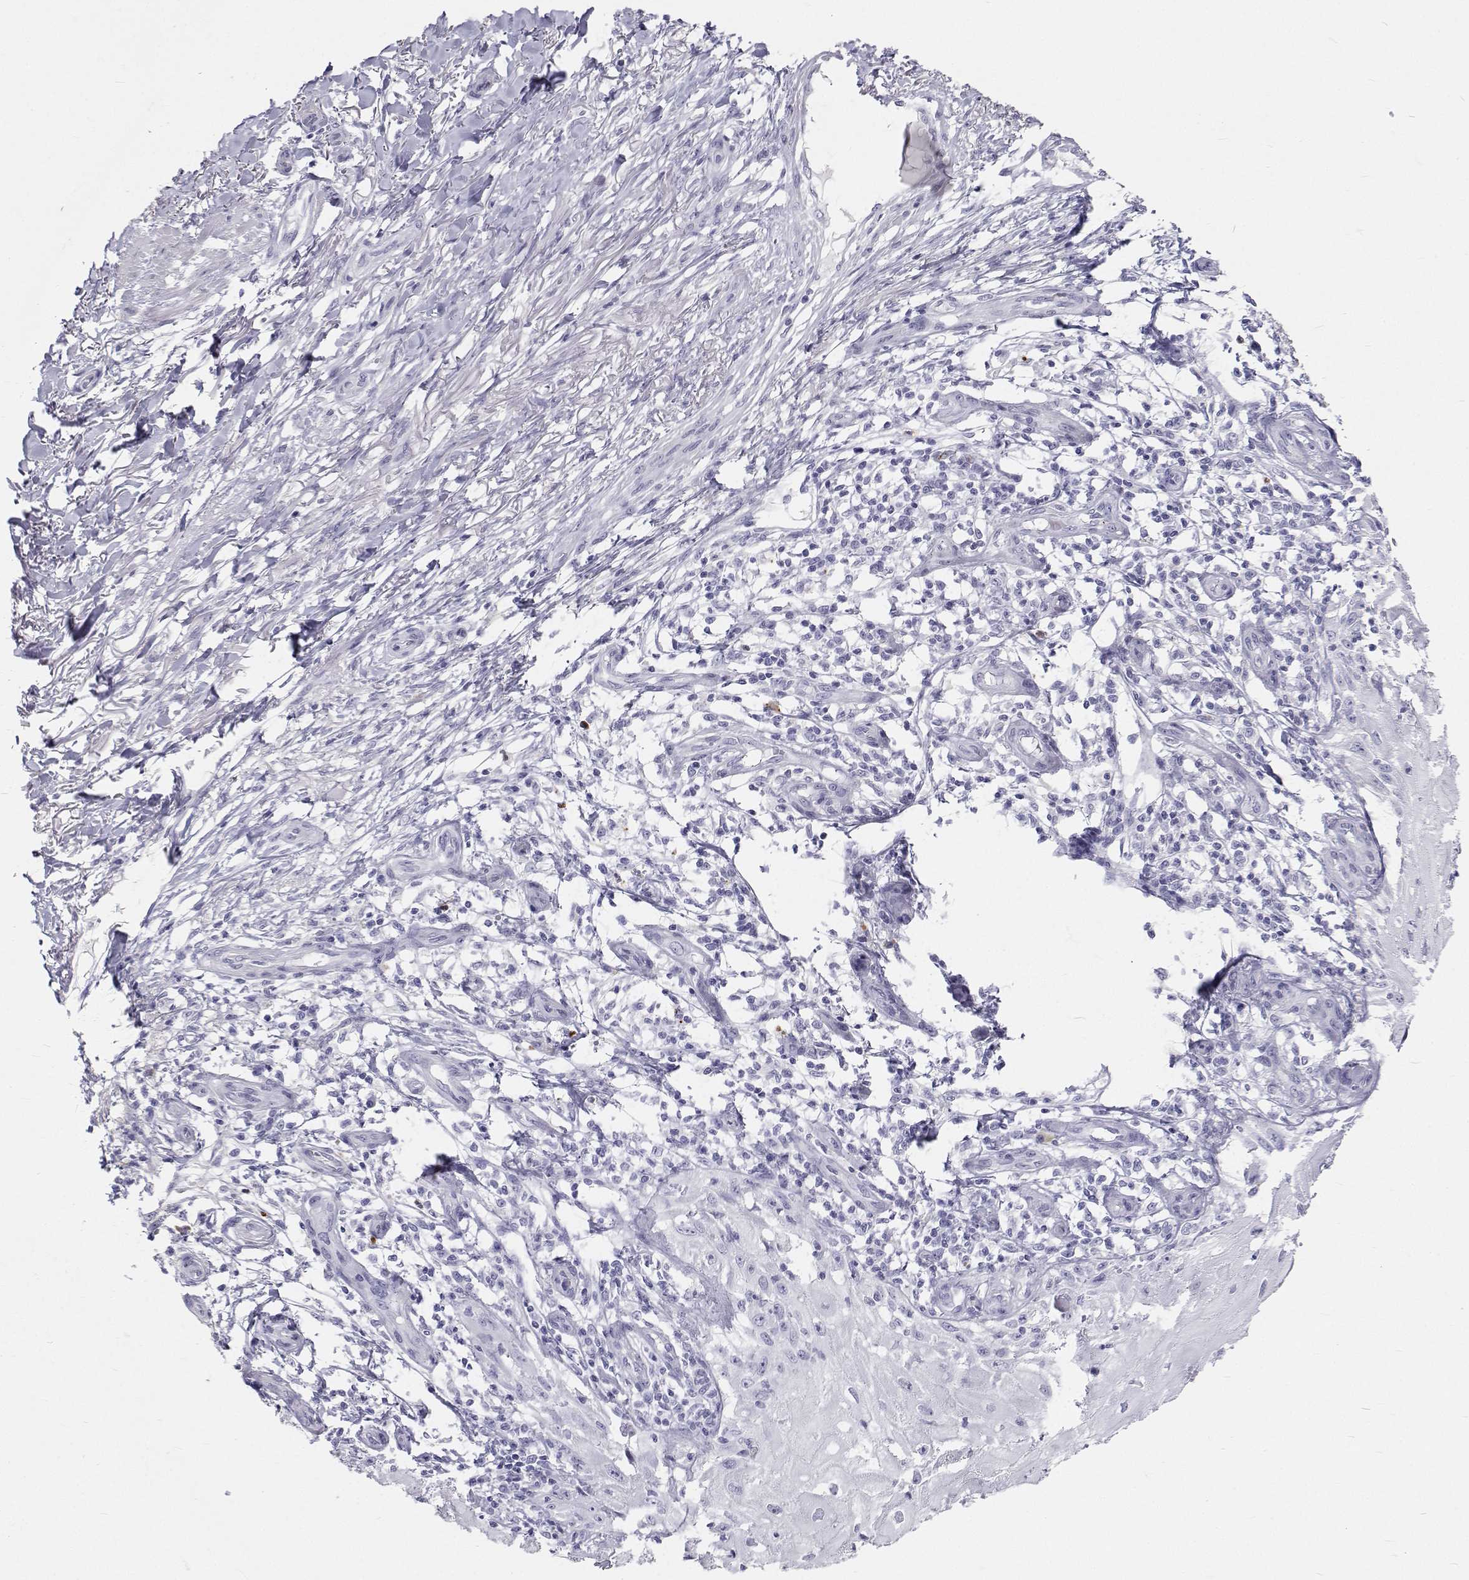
{"staining": {"intensity": "negative", "quantity": "none", "location": "none"}, "tissue": "skin cancer", "cell_type": "Tumor cells", "image_type": "cancer", "snomed": [{"axis": "morphology", "description": "Squamous cell carcinoma, NOS"}, {"axis": "topography", "description": "Skin"}], "caption": "The histopathology image displays no significant staining in tumor cells of skin squamous cell carcinoma. (Stains: DAB (3,3'-diaminobenzidine) immunohistochemistry (IHC) with hematoxylin counter stain, Microscopy: brightfield microscopy at high magnification).", "gene": "SFTPB", "patient": {"sex": "female", "age": 77}}